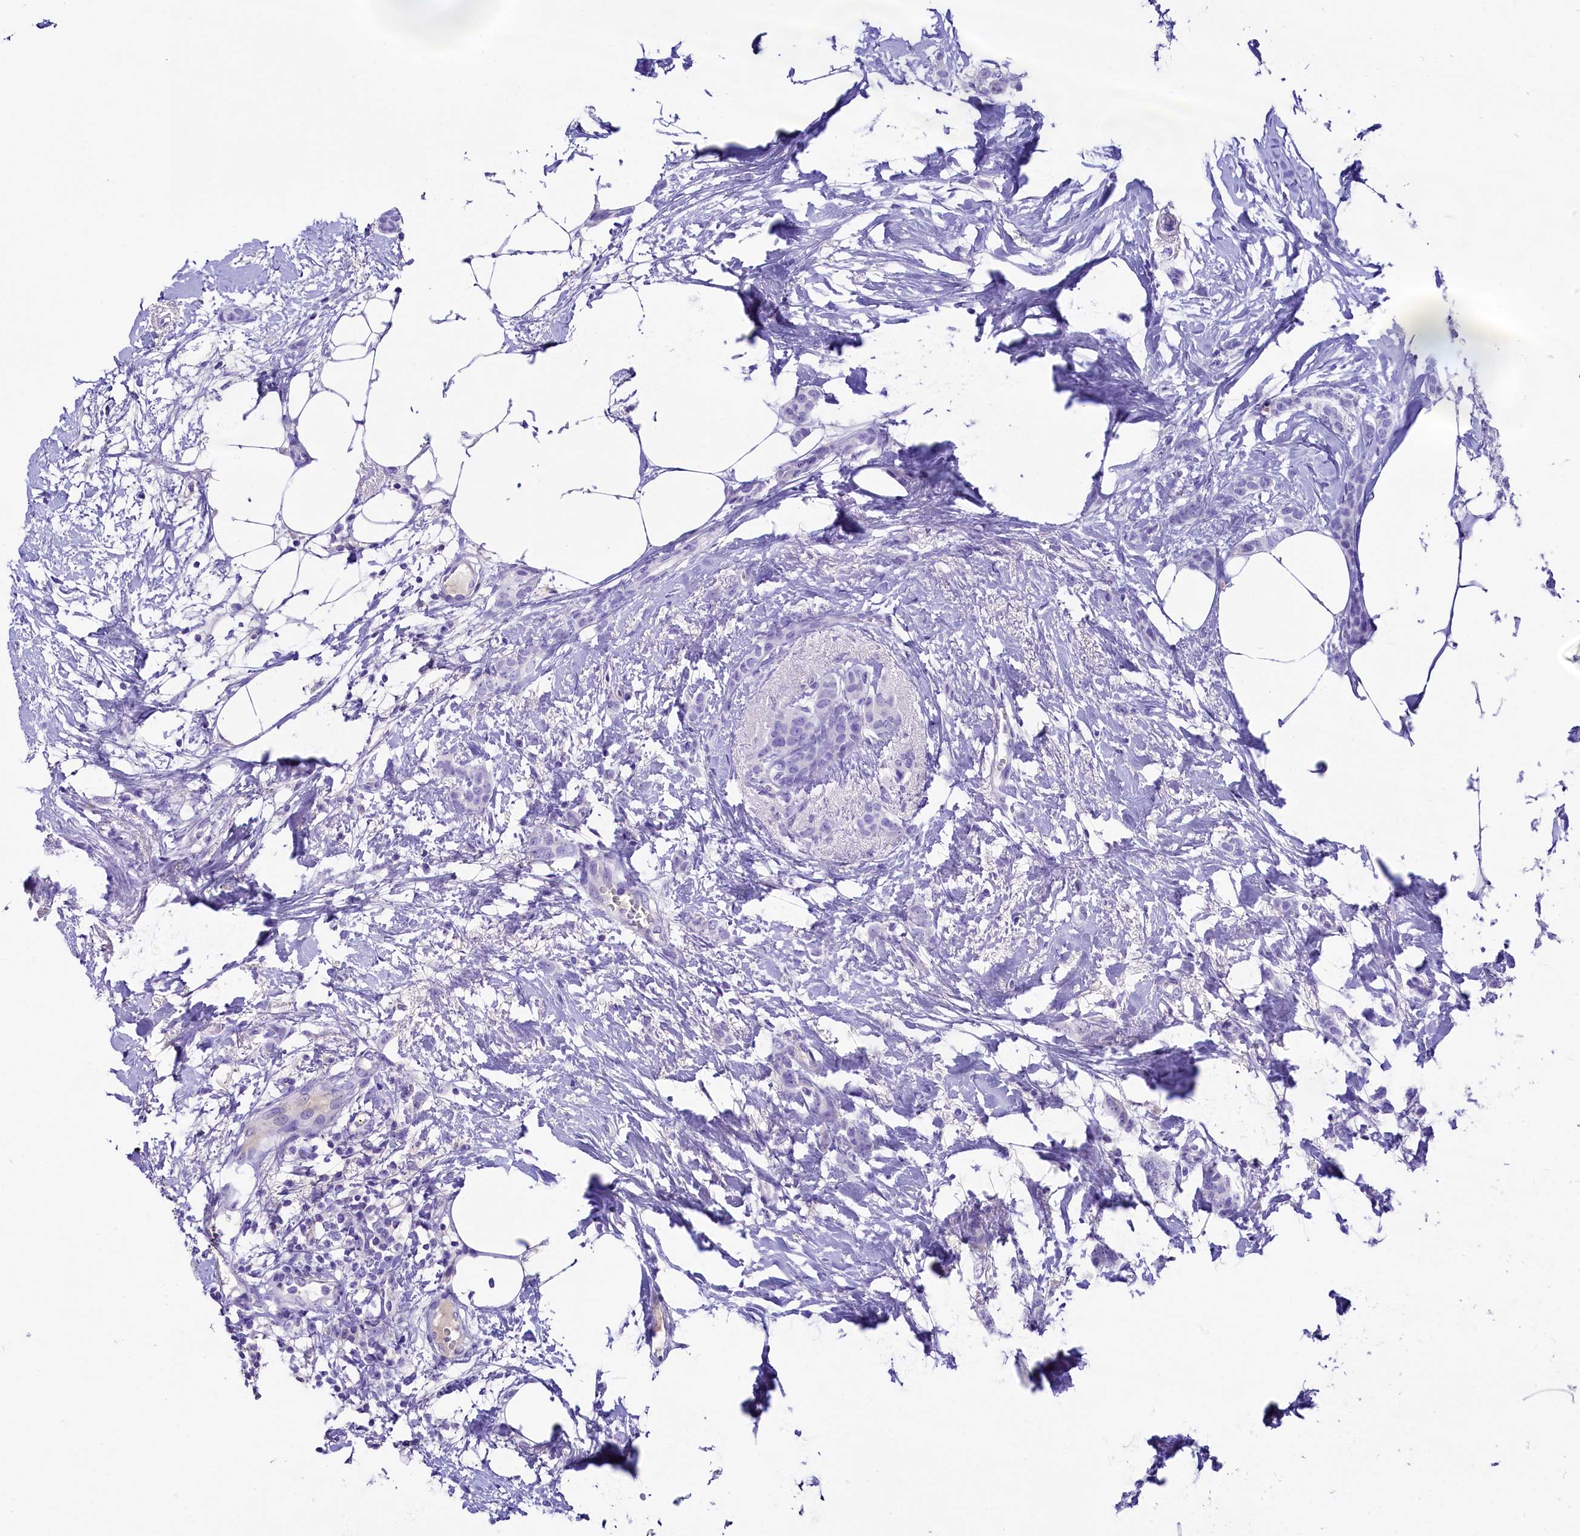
{"staining": {"intensity": "negative", "quantity": "none", "location": "none"}, "tissue": "breast cancer", "cell_type": "Tumor cells", "image_type": "cancer", "snomed": [{"axis": "morphology", "description": "Duct carcinoma"}, {"axis": "topography", "description": "Breast"}], "caption": "High power microscopy photomicrograph of an immunohistochemistry photomicrograph of breast invasive ductal carcinoma, revealing no significant positivity in tumor cells. (Stains: DAB (3,3'-diaminobenzidine) IHC with hematoxylin counter stain, Microscopy: brightfield microscopy at high magnification).", "gene": "SKIDA1", "patient": {"sex": "female", "age": 72}}